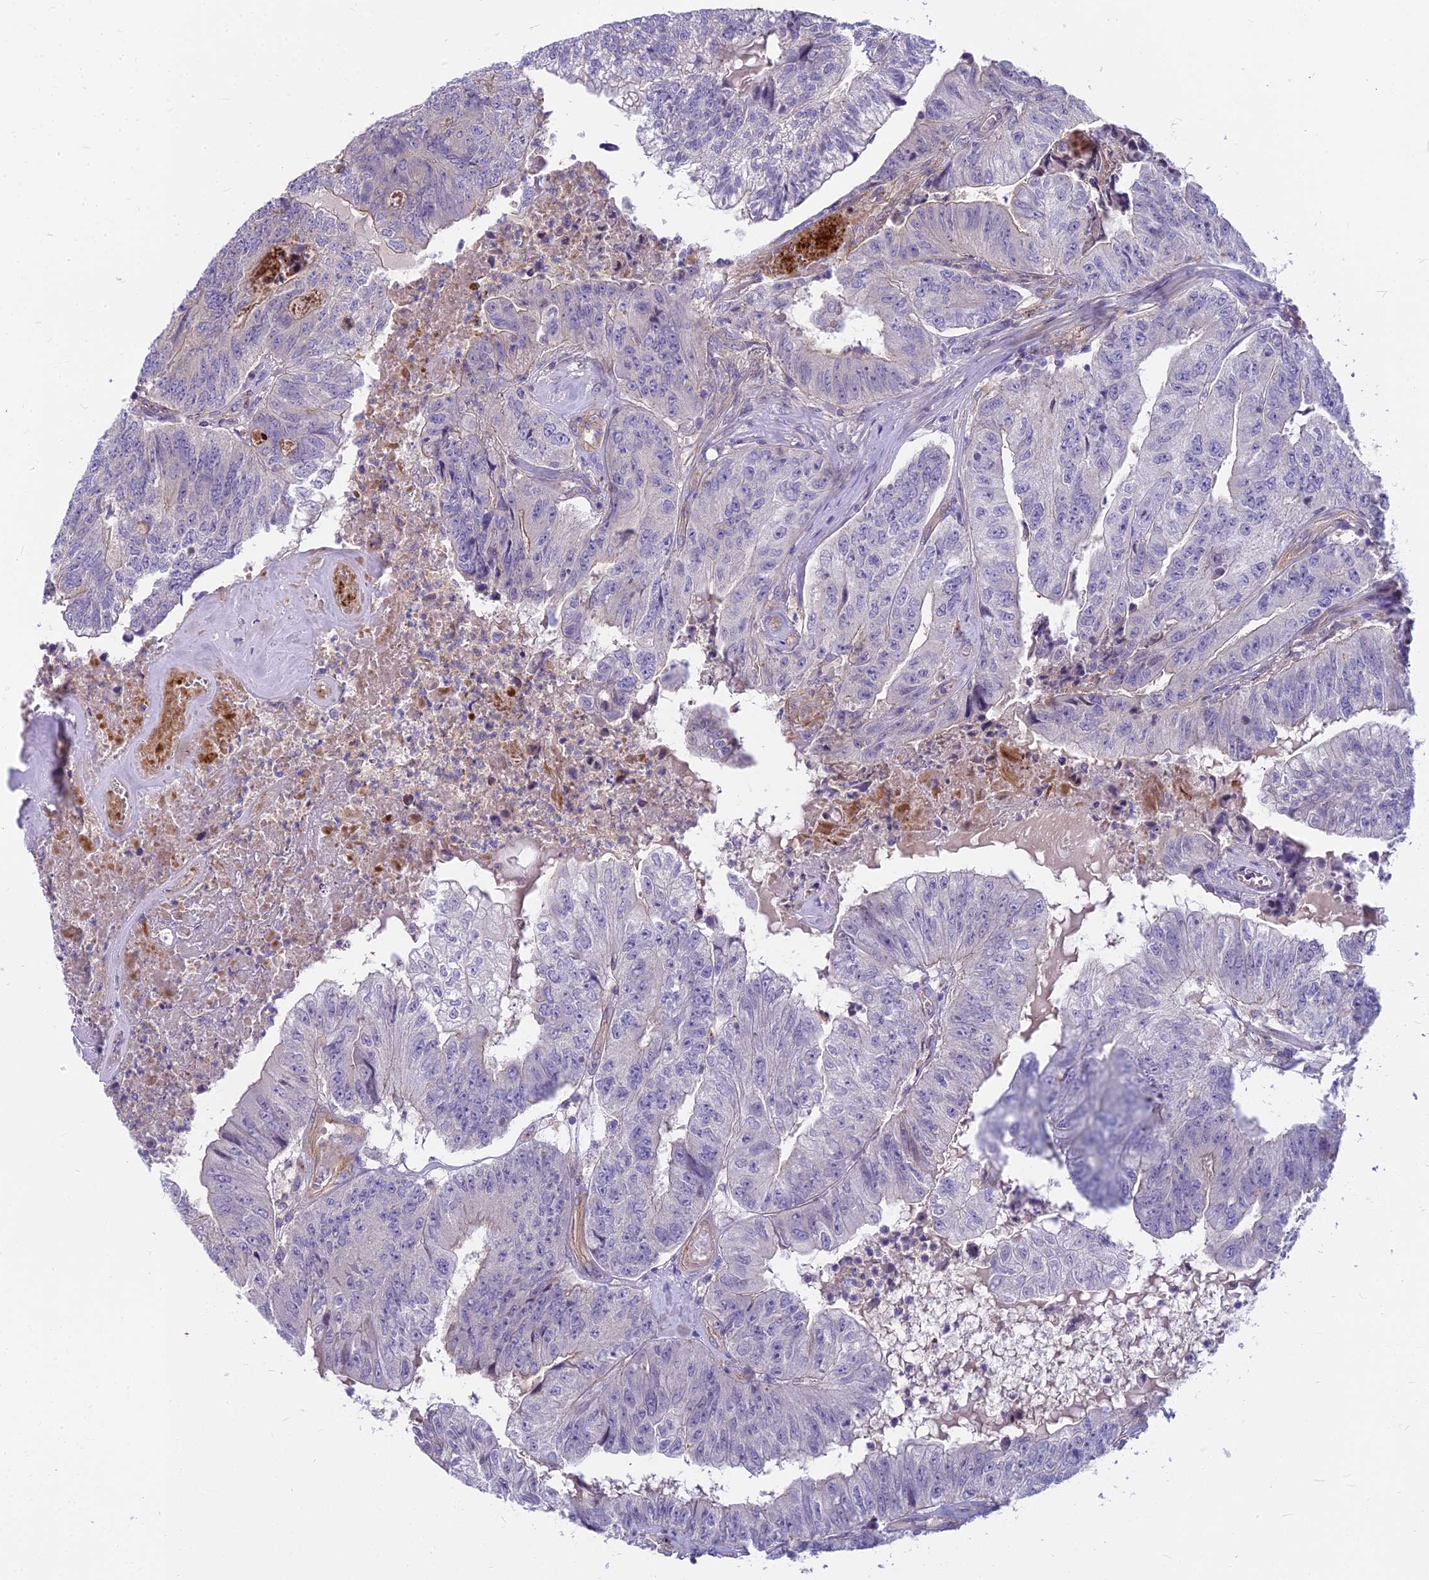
{"staining": {"intensity": "negative", "quantity": "none", "location": "none"}, "tissue": "colorectal cancer", "cell_type": "Tumor cells", "image_type": "cancer", "snomed": [{"axis": "morphology", "description": "Adenocarcinoma, NOS"}, {"axis": "topography", "description": "Colon"}], "caption": "Colorectal cancer (adenocarcinoma) was stained to show a protein in brown. There is no significant positivity in tumor cells.", "gene": "HLA-DOA", "patient": {"sex": "female", "age": 67}}